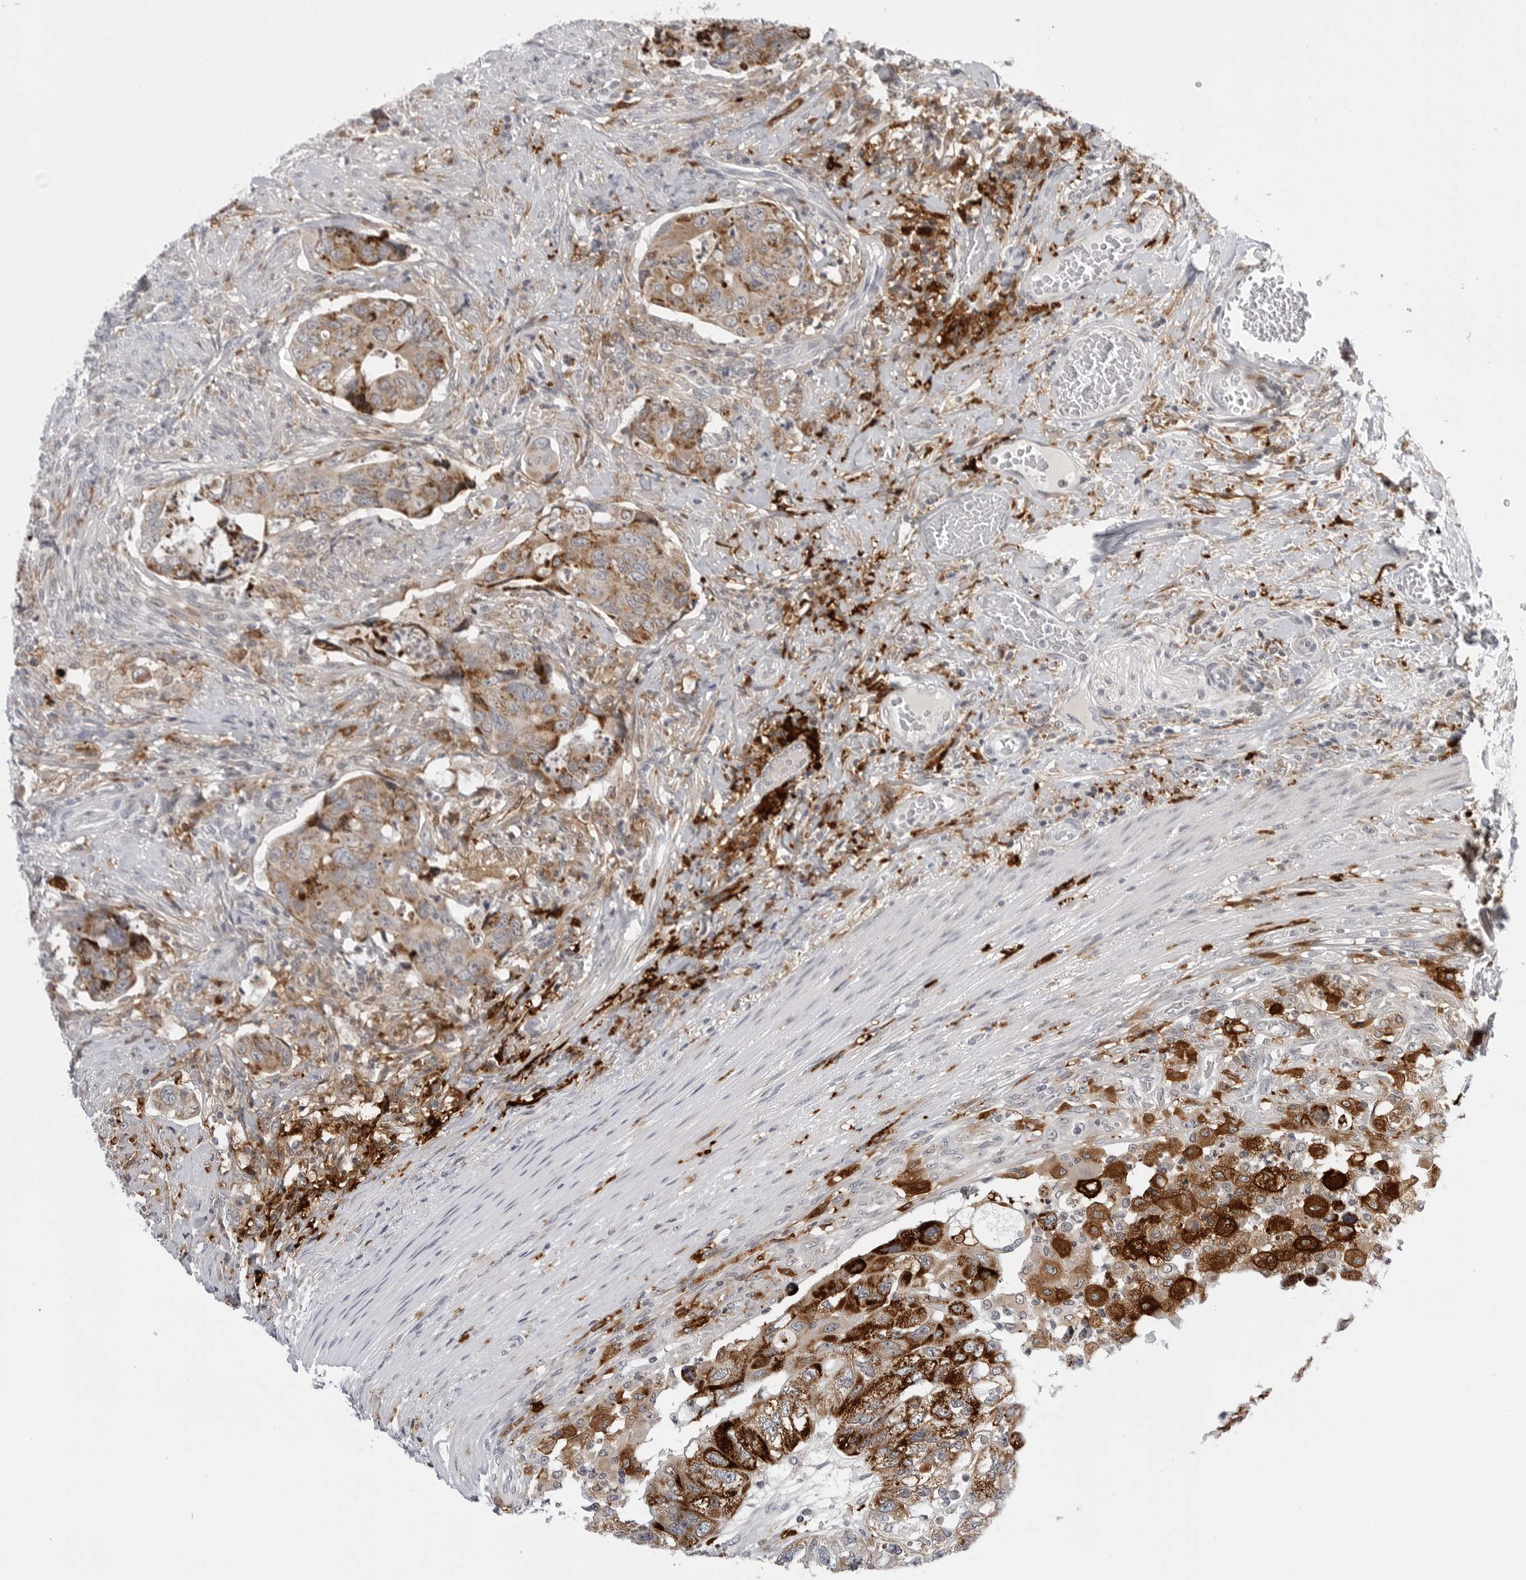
{"staining": {"intensity": "moderate", "quantity": ">75%", "location": "cytoplasmic/membranous"}, "tissue": "colorectal cancer", "cell_type": "Tumor cells", "image_type": "cancer", "snomed": [{"axis": "morphology", "description": "Adenocarcinoma, NOS"}, {"axis": "topography", "description": "Rectum"}], "caption": "The immunohistochemical stain labels moderate cytoplasmic/membranous staining in tumor cells of colorectal cancer tissue.", "gene": "CDK20", "patient": {"sex": "male", "age": 63}}